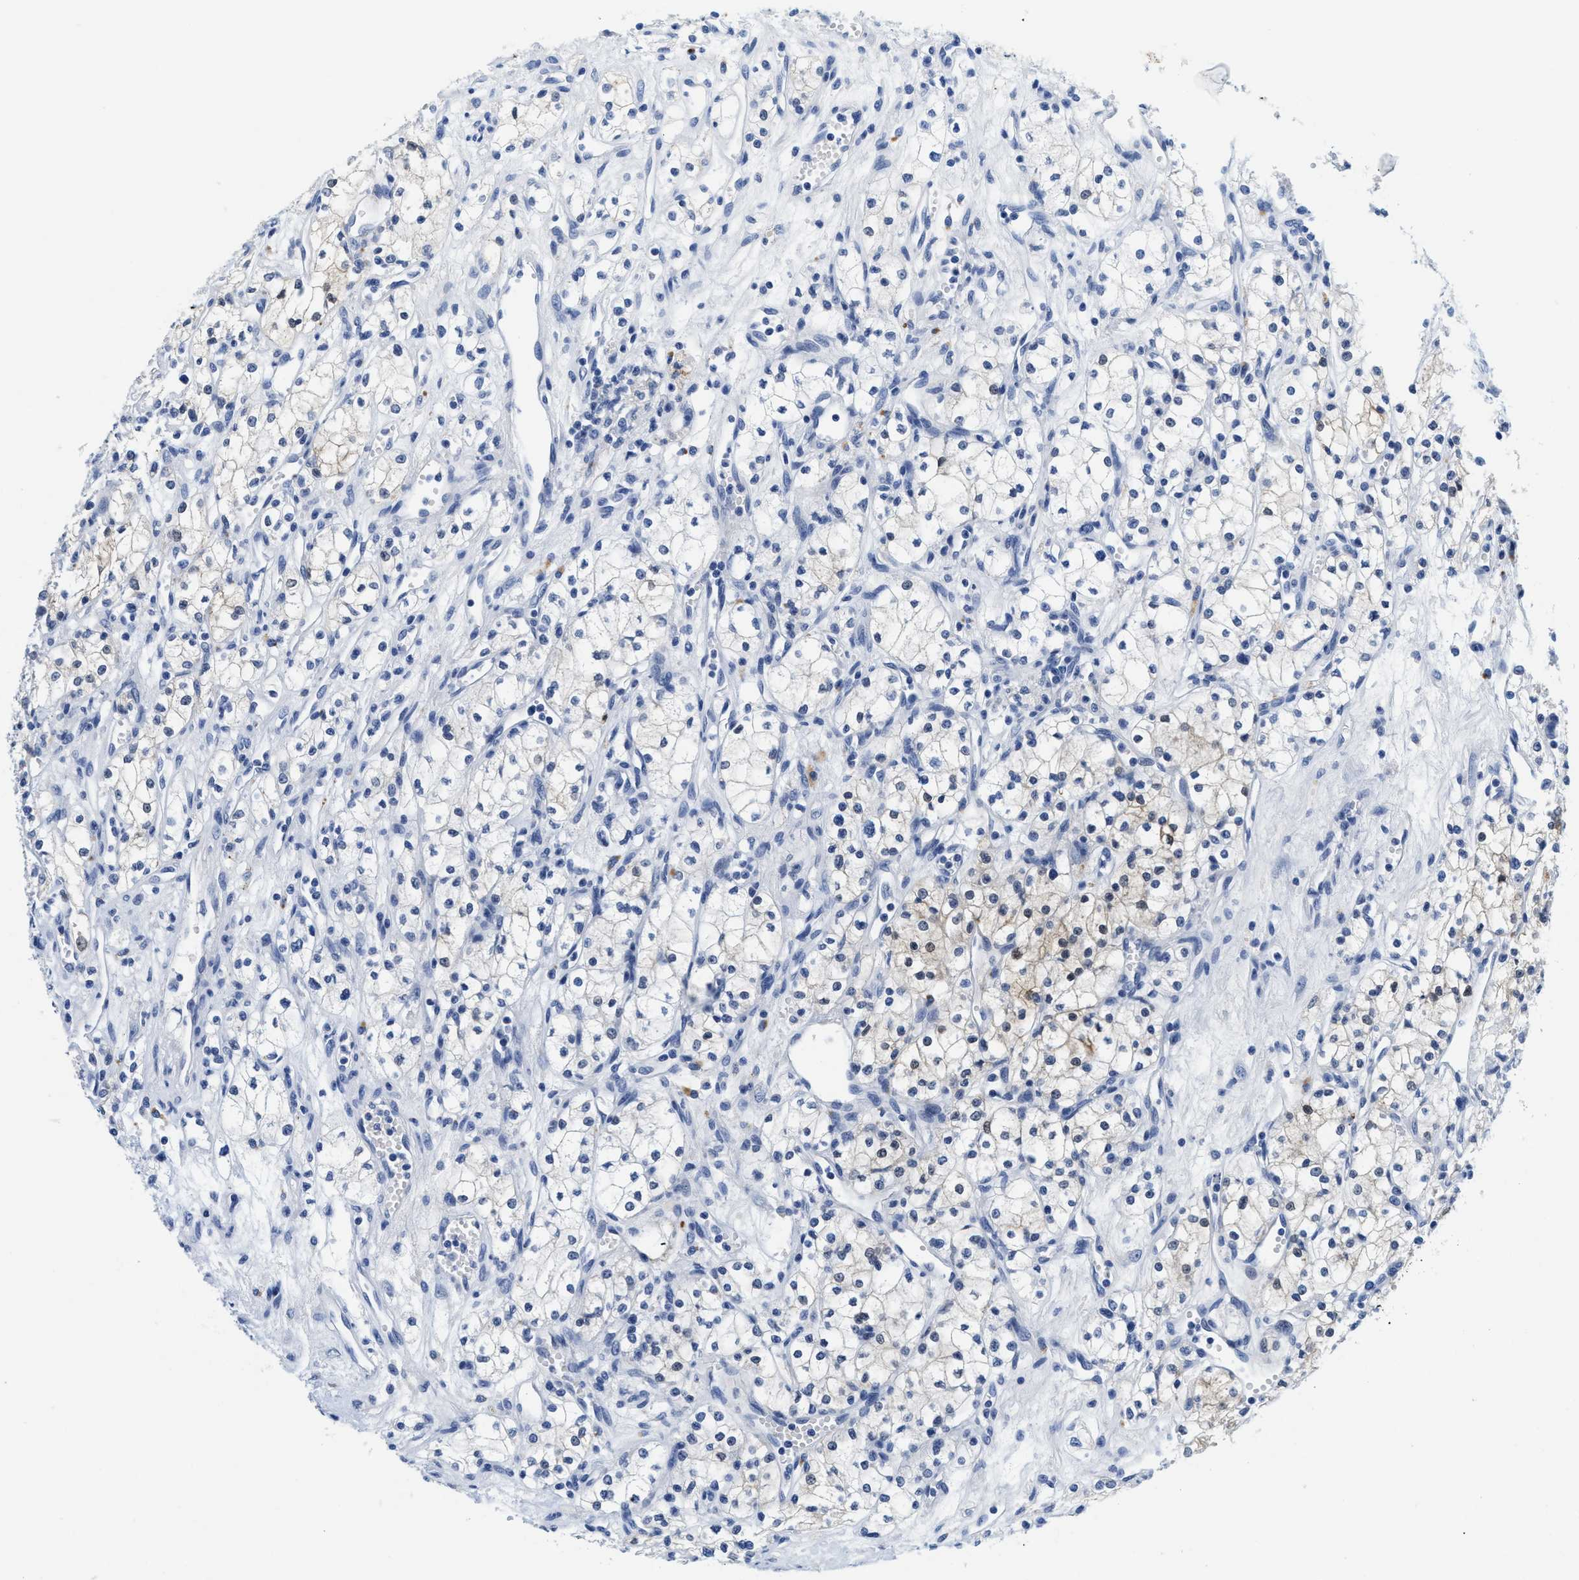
{"staining": {"intensity": "weak", "quantity": "<25%", "location": "cytoplasmic/membranous,nuclear"}, "tissue": "renal cancer", "cell_type": "Tumor cells", "image_type": "cancer", "snomed": [{"axis": "morphology", "description": "Adenocarcinoma, NOS"}, {"axis": "topography", "description": "Kidney"}], "caption": "Tumor cells are negative for protein expression in human renal cancer (adenocarcinoma).", "gene": "TTC3", "patient": {"sex": "male", "age": 59}}